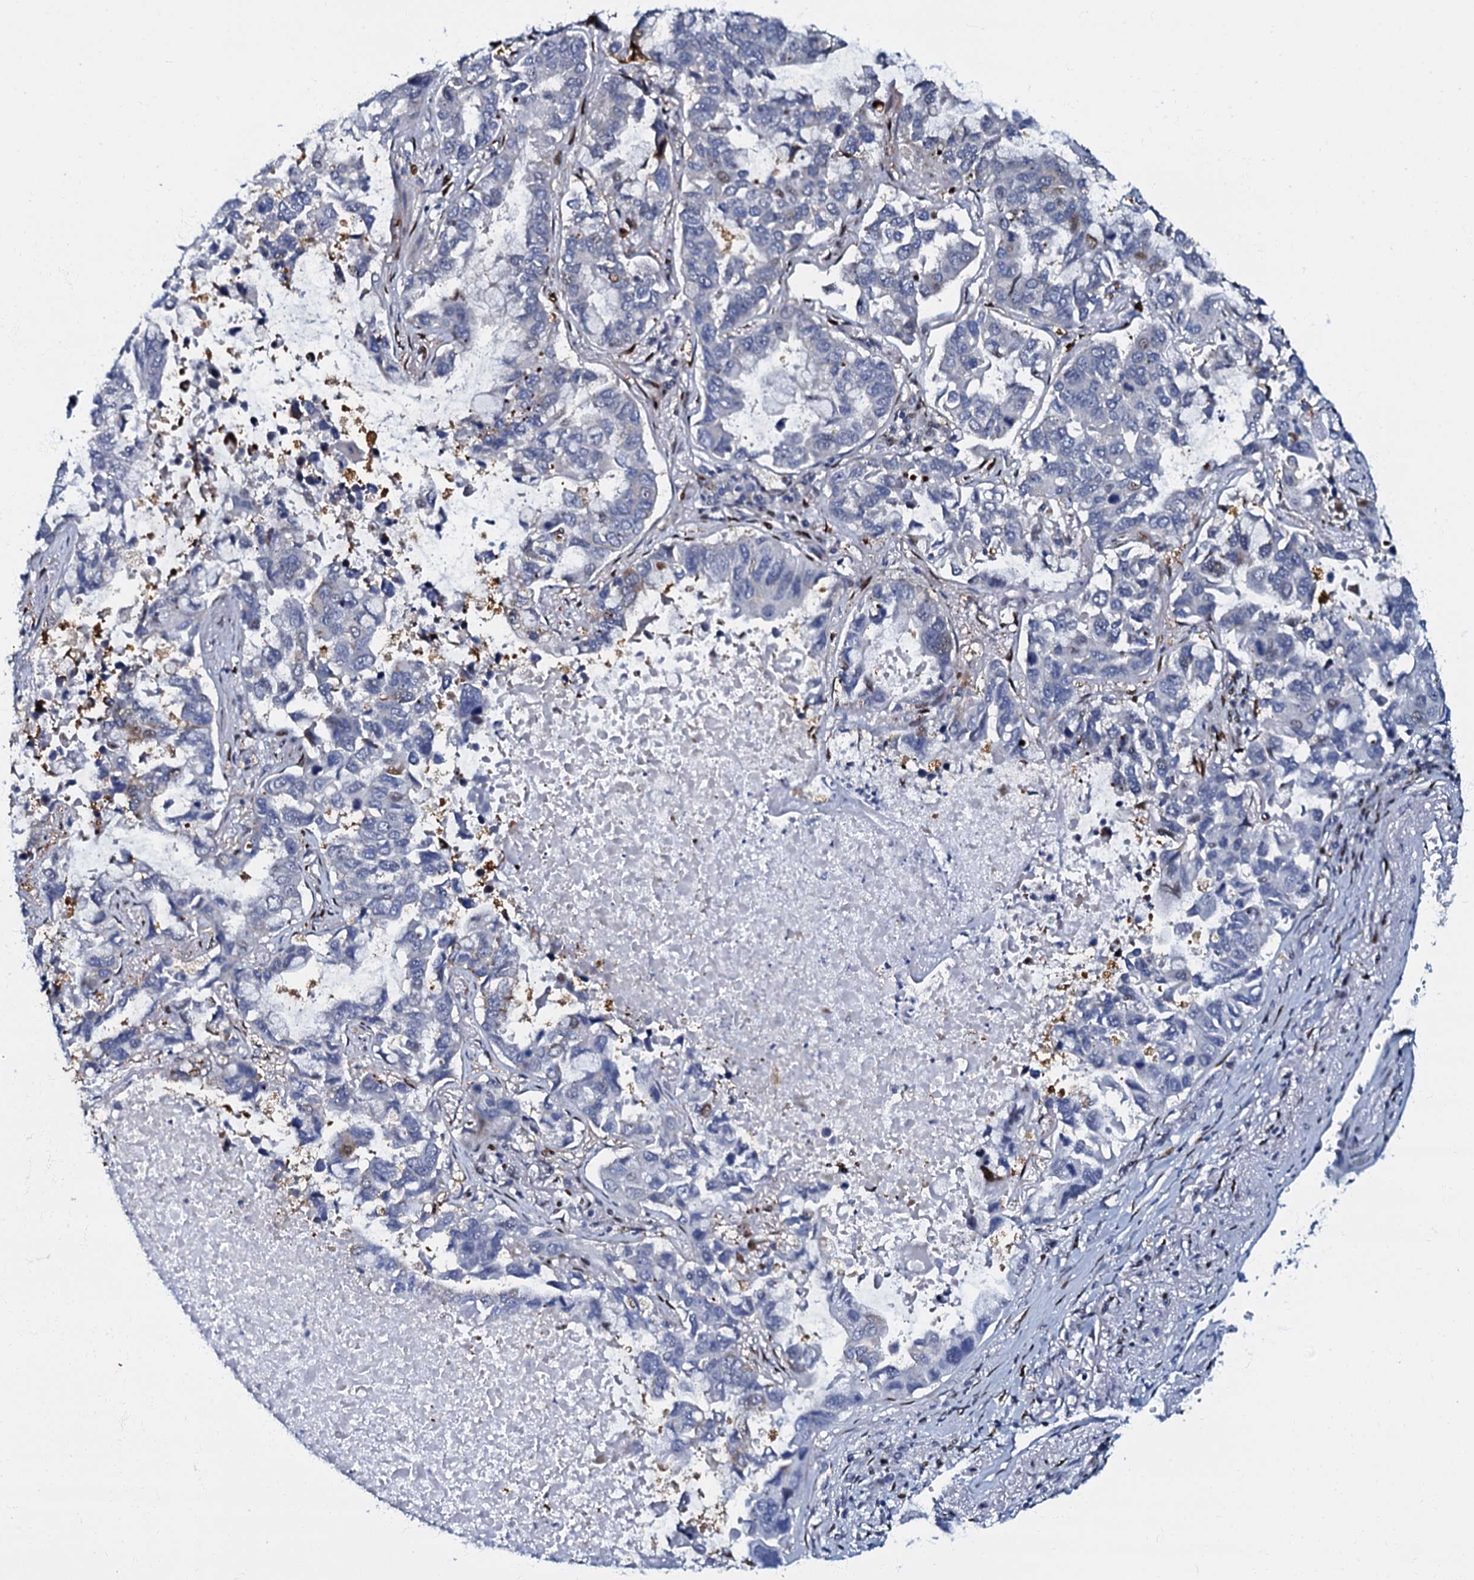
{"staining": {"intensity": "negative", "quantity": "none", "location": "none"}, "tissue": "lung cancer", "cell_type": "Tumor cells", "image_type": "cancer", "snomed": [{"axis": "morphology", "description": "Adenocarcinoma, NOS"}, {"axis": "topography", "description": "Lung"}], "caption": "Immunohistochemistry of lung cancer shows no expression in tumor cells. The staining was performed using DAB (3,3'-diaminobenzidine) to visualize the protein expression in brown, while the nuclei were stained in blue with hematoxylin (Magnification: 20x).", "gene": "MFSD5", "patient": {"sex": "male", "age": 64}}